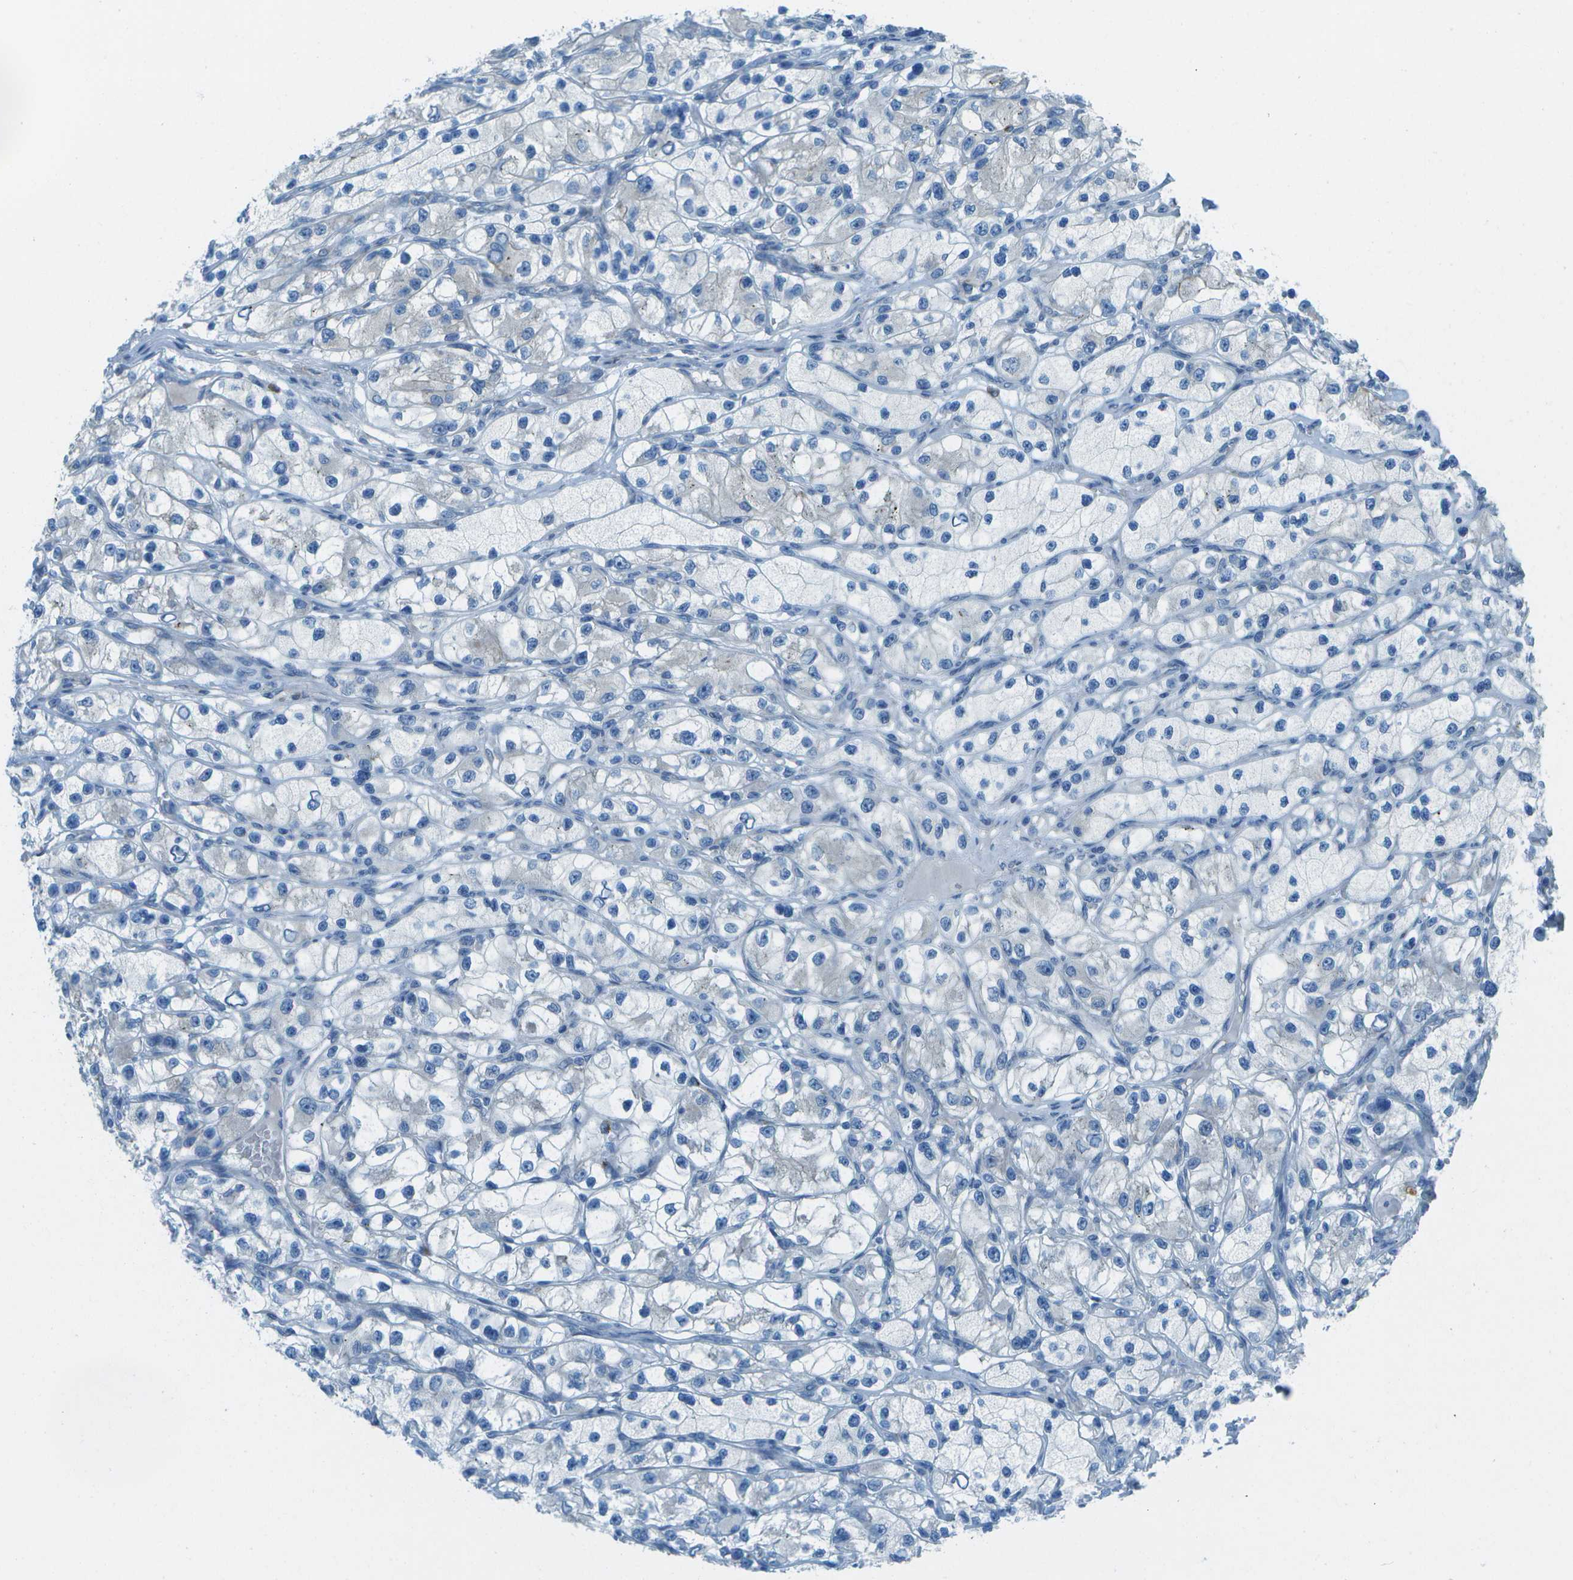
{"staining": {"intensity": "negative", "quantity": "none", "location": "none"}, "tissue": "renal cancer", "cell_type": "Tumor cells", "image_type": "cancer", "snomed": [{"axis": "morphology", "description": "Adenocarcinoma, NOS"}, {"axis": "topography", "description": "Kidney"}], "caption": "The image reveals no staining of tumor cells in renal adenocarcinoma.", "gene": "KCTD3", "patient": {"sex": "female", "age": 57}}